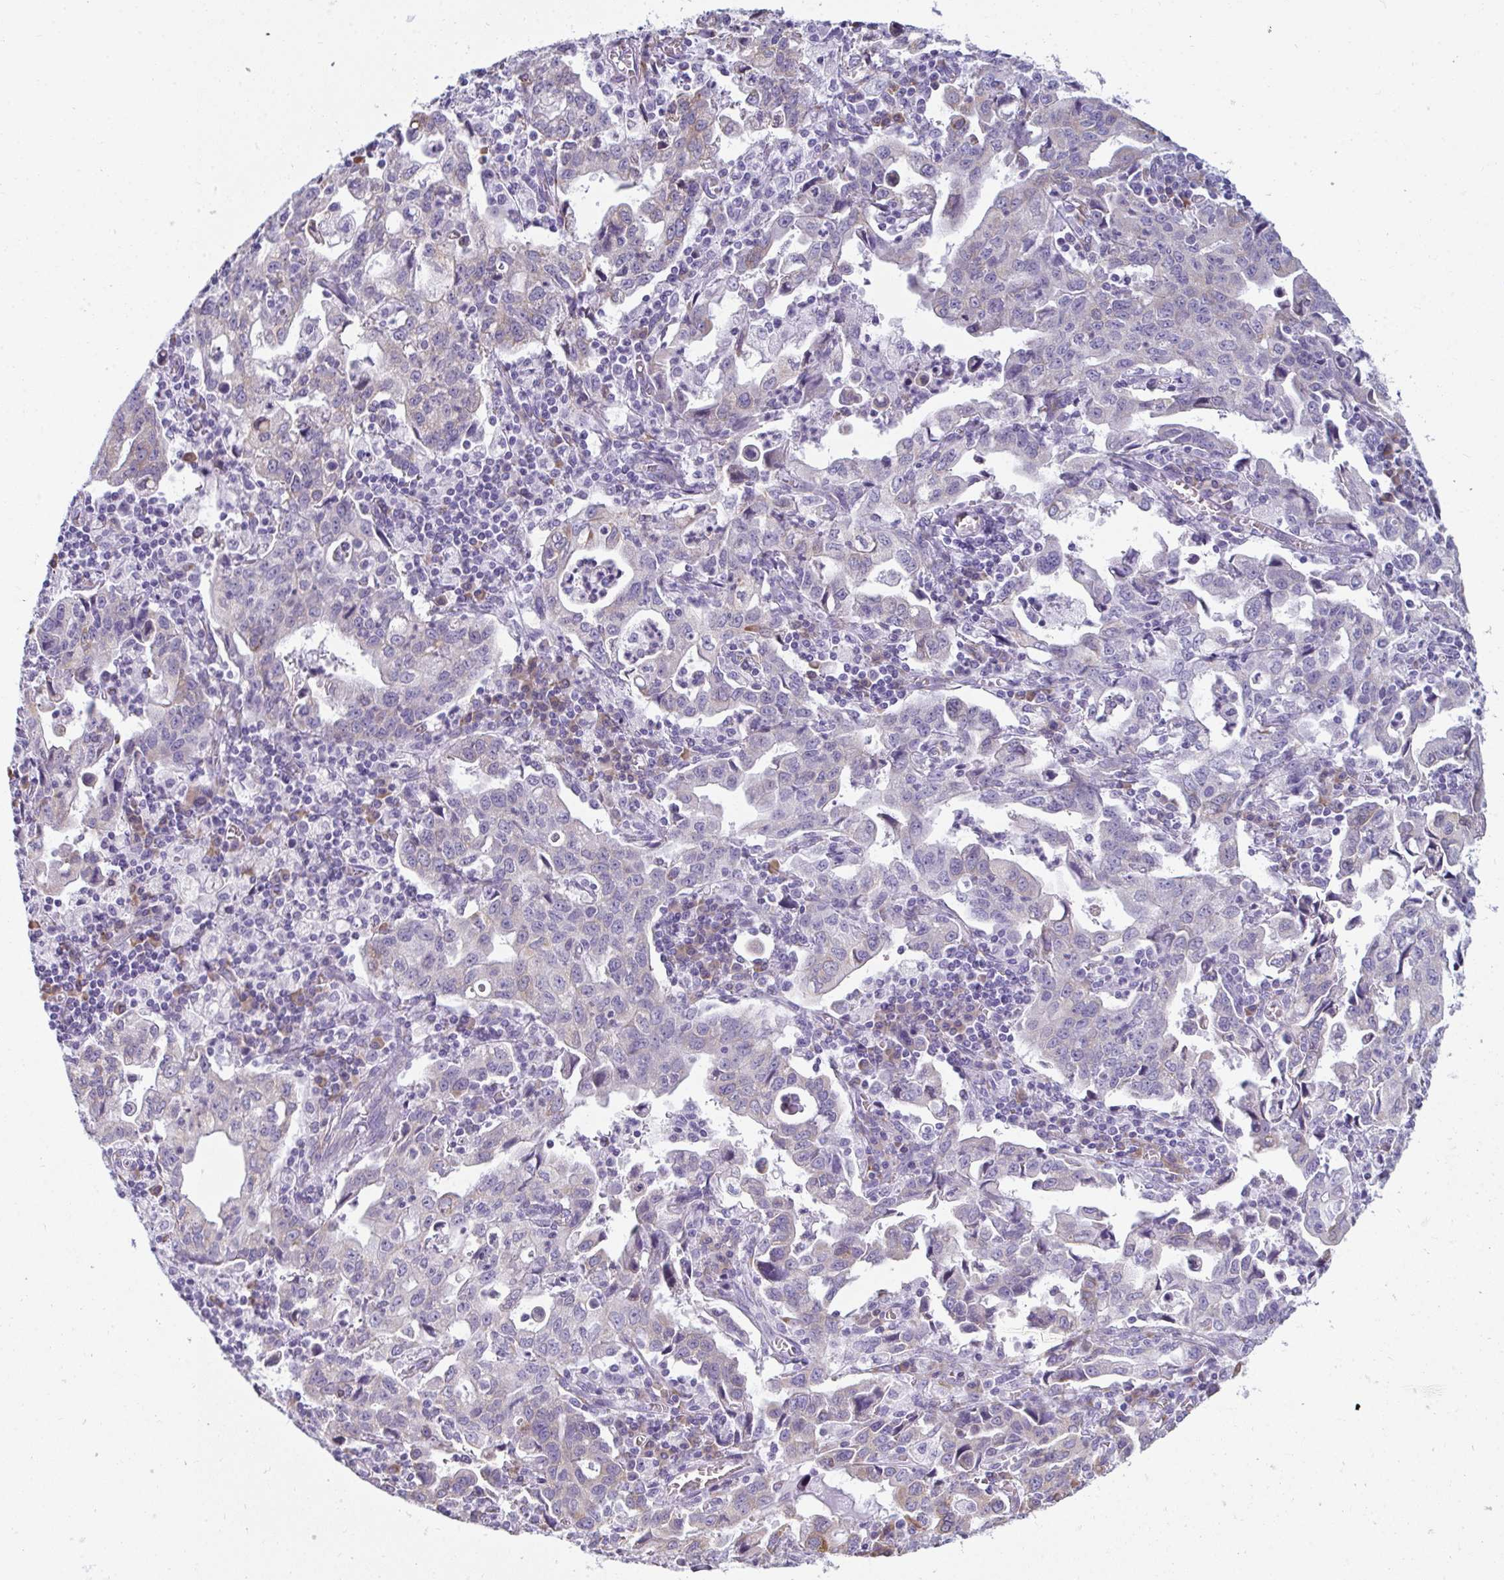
{"staining": {"intensity": "negative", "quantity": "none", "location": "none"}, "tissue": "stomach cancer", "cell_type": "Tumor cells", "image_type": "cancer", "snomed": [{"axis": "morphology", "description": "Adenocarcinoma, NOS"}, {"axis": "topography", "description": "Stomach, upper"}], "caption": "Tumor cells are negative for protein expression in human stomach cancer (adenocarcinoma).", "gene": "SHROOM1", "patient": {"sex": "male", "age": 85}}